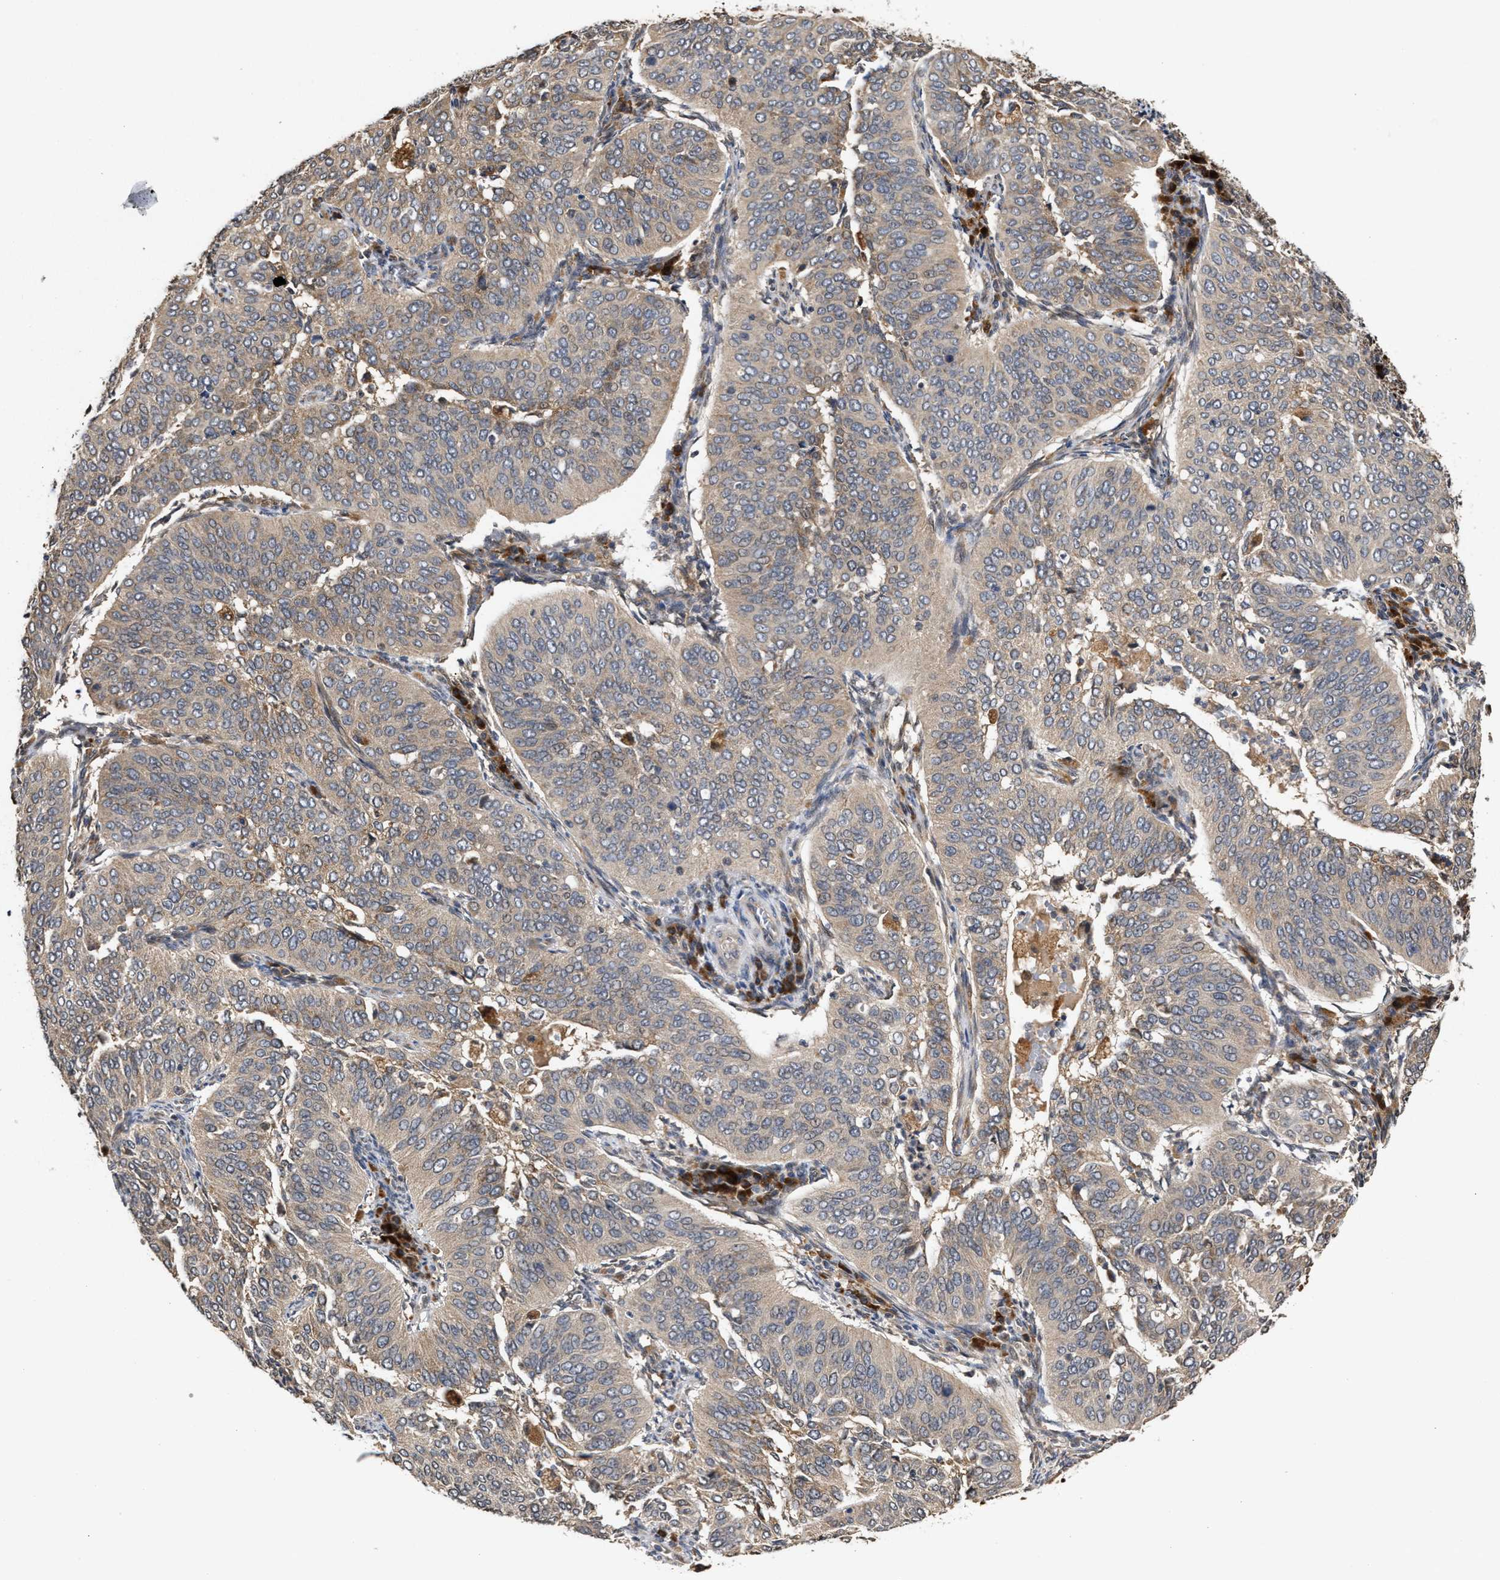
{"staining": {"intensity": "weak", "quantity": "25%-75%", "location": "cytoplasmic/membranous"}, "tissue": "cervical cancer", "cell_type": "Tumor cells", "image_type": "cancer", "snomed": [{"axis": "morphology", "description": "Normal tissue, NOS"}, {"axis": "morphology", "description": "Squamous cell carcinoma, NOS"}, {"axis": "topography", "description": "Cervix"}], "caption": "Immunohistochemical staining of cervical cancer (squamous cell carcinoma) exhibits low levels of weak cytoplasmic/membranous protein expression in approximately 25%-75% of tumor cells. (DAB (3,3'-diaminobenzidine) IHC, brown staining for protein, blue staining for nuclei).", "gene": "SAR1A", "patient": {"sex": "female", "age": 39}}